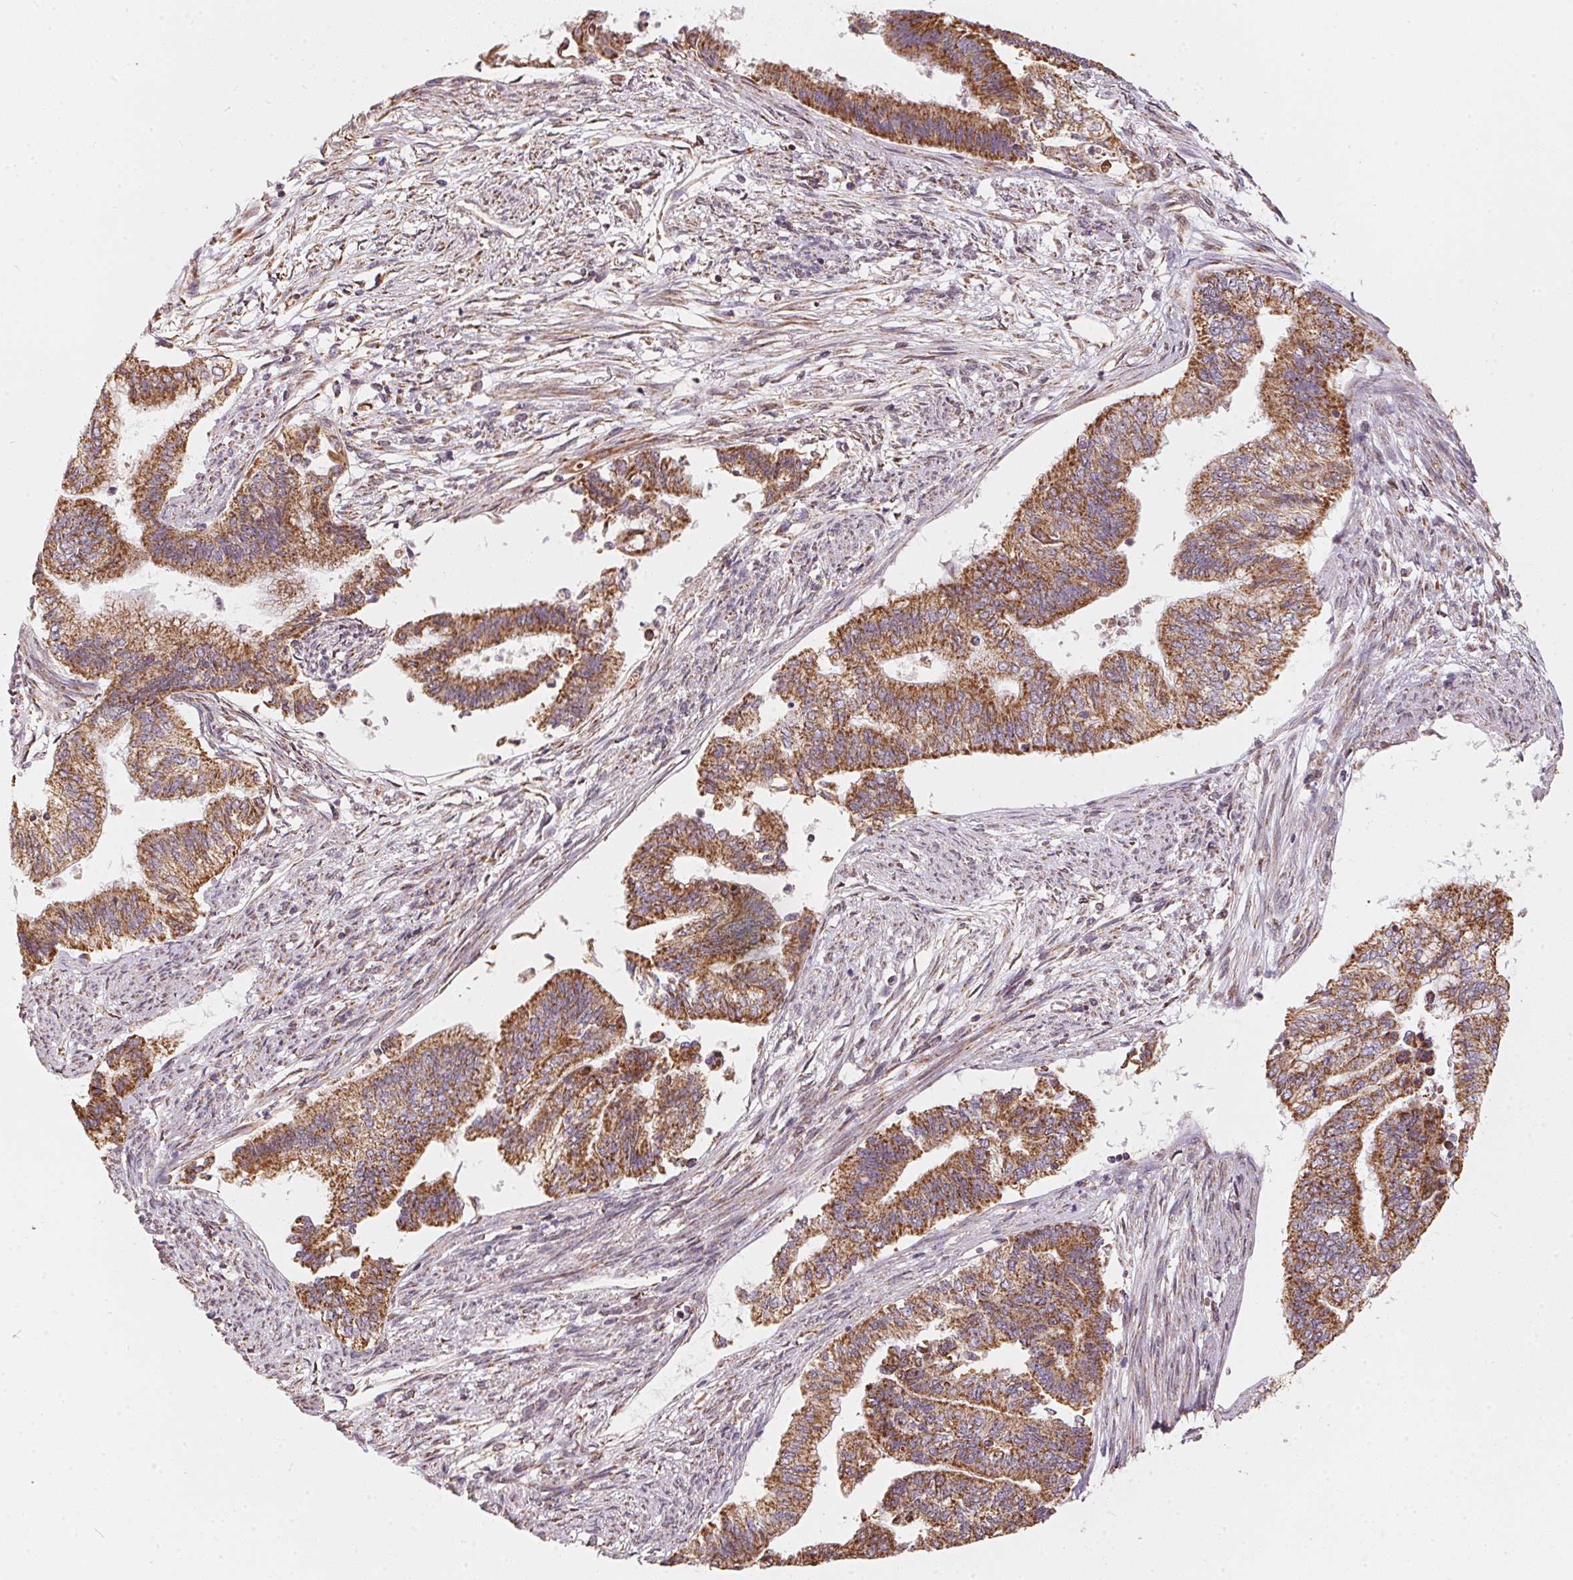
{"staining": {"intensity": "moderate", "quantity": ">75%", "location": "cytoplasmic/membranous"}, "tissue": "endometrial cancer", "cell_type": "Tumor cells", "image_type": "cancer", "snomed": [{"axis": "morphology", "description": "Adenocarcinoma, NOS"}, {"axis": "topography", "description": "Endometrium"}], "caption": "Immunohistochemistry of adenocarcinoma (endometrial) displays medium levels of moderate cytoplasmic/membranous staining in about >75% of tumor cells.", "gene": "MATCAP1", "patient": {"sex": "female", "age": 65}}